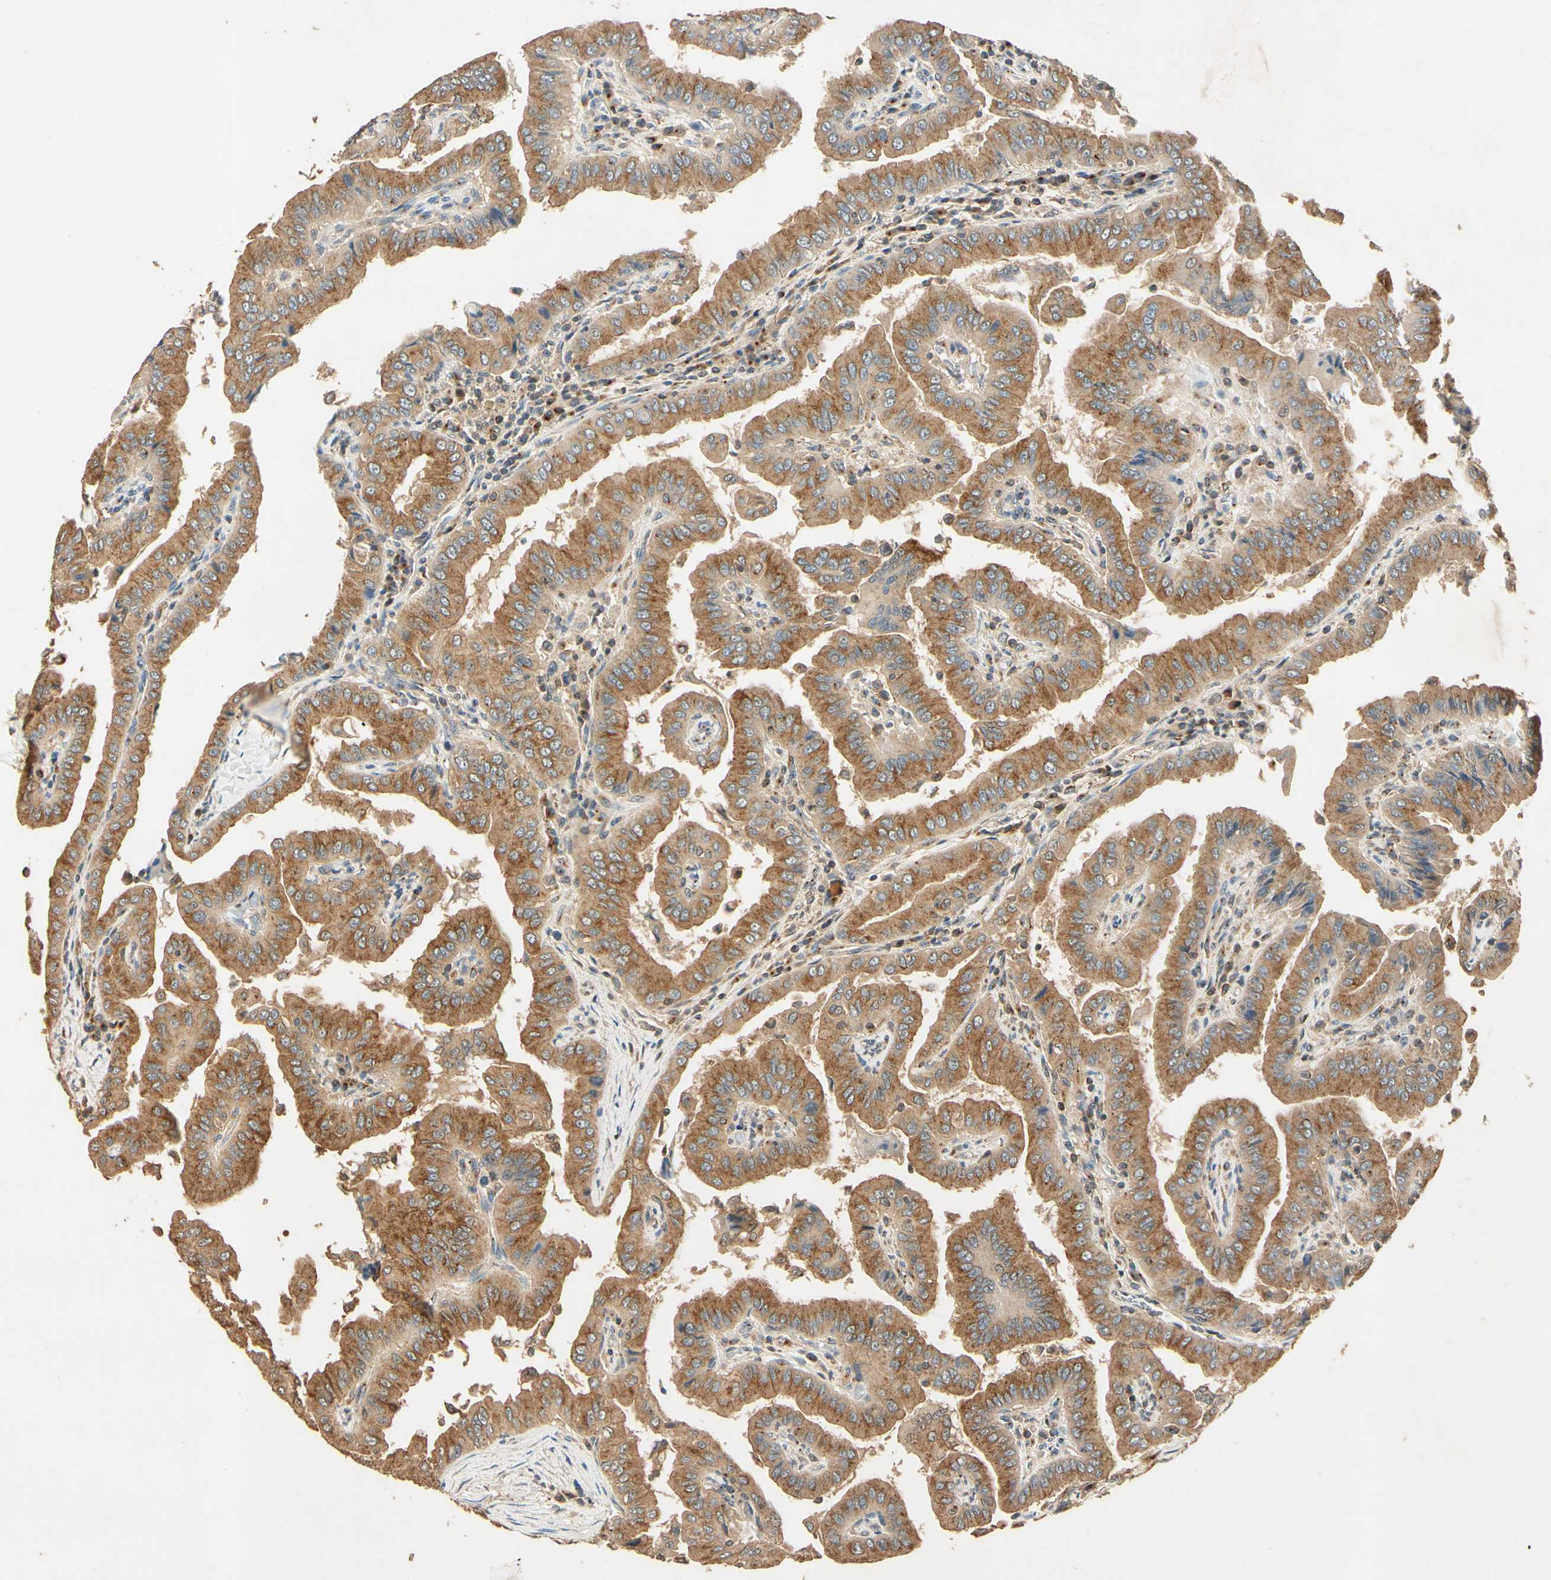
{"staining": {"intensity": "moderate", "quantity": ">75%", "location": "cytoplasmic/membranous"}, "tissue": "thyroid cancer", "cell_type": "Tumor cells", "image_type": "cancer", "snomed": [{"axis": "morphology", "description": "Papillary adenocarcinoma, NOS"}, {"axis": "topography", "description": "Thyroid gland"}], "caption": "Brown immunohistochemical staining in human papillary adenocarcinoma (thyroid) displays moderate cytoplasmic/membranous positivity in about >75% of tumor cells.", "gene": "AKAP9", "patient": {"sex": "male", "age": 33}}